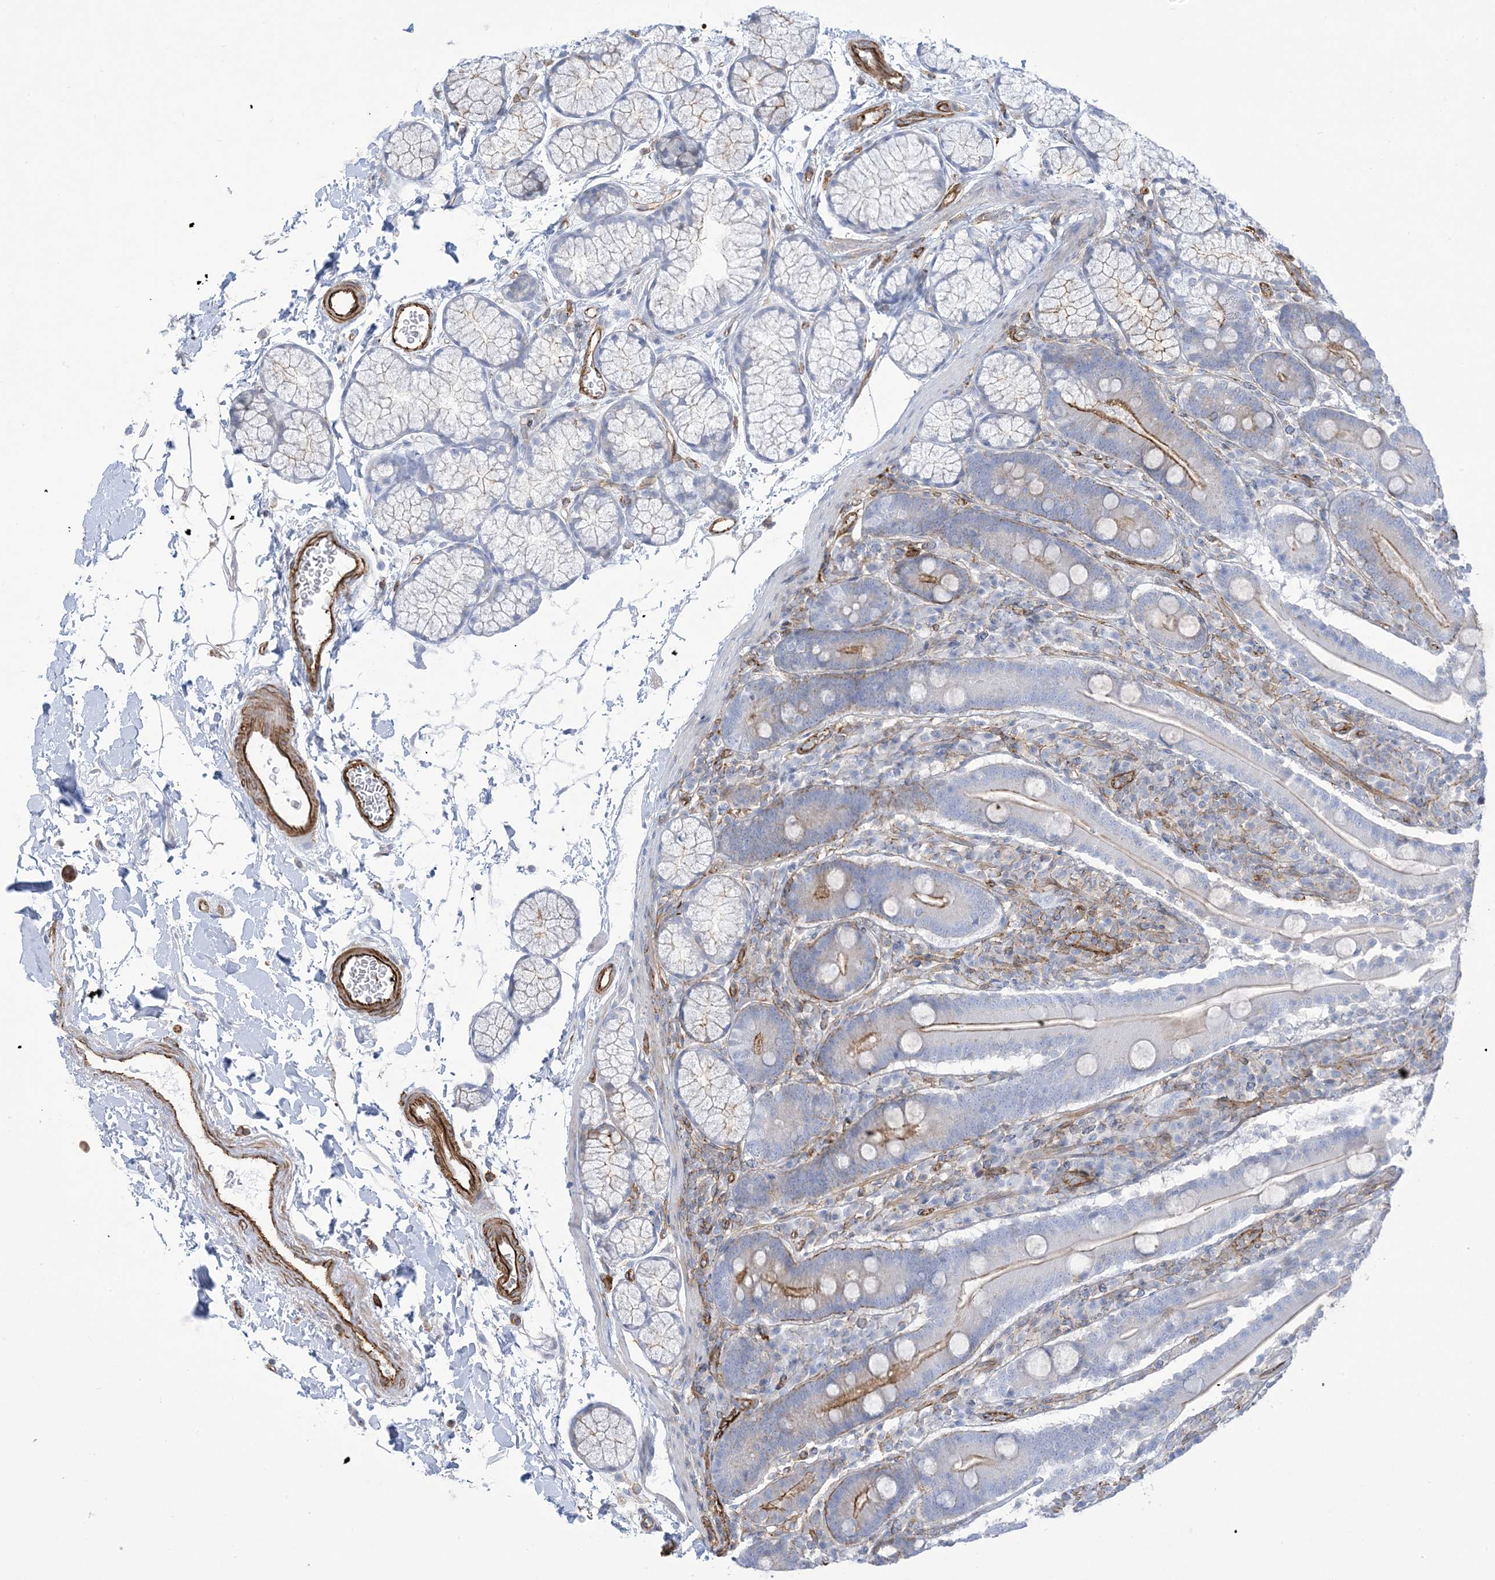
{"staining": {"intensity": "strong", "quantity": "<25%", "location": "cytoplasmic/membranous"}, "tissue": "duodenum", "cell_type": "Glandular cells", "image_type": "normal", "snomed": [{"axis": "morphology", "description": "Normal tissue, NOS"}, {"axis": "topography", "description": "Duodenum"}], "caption": "Immunohistochemistry (DAB (3,3'-diaminobenzidine)) staining of normal duodenum reveals strong cytoplasmic/membranous protein staining in about <25% of glandular cells. (Brightfield microscopy of DAB IHC at high magnification).", "gene": "B3GNT7", "patient": {"sex": "male", "age": 35}}